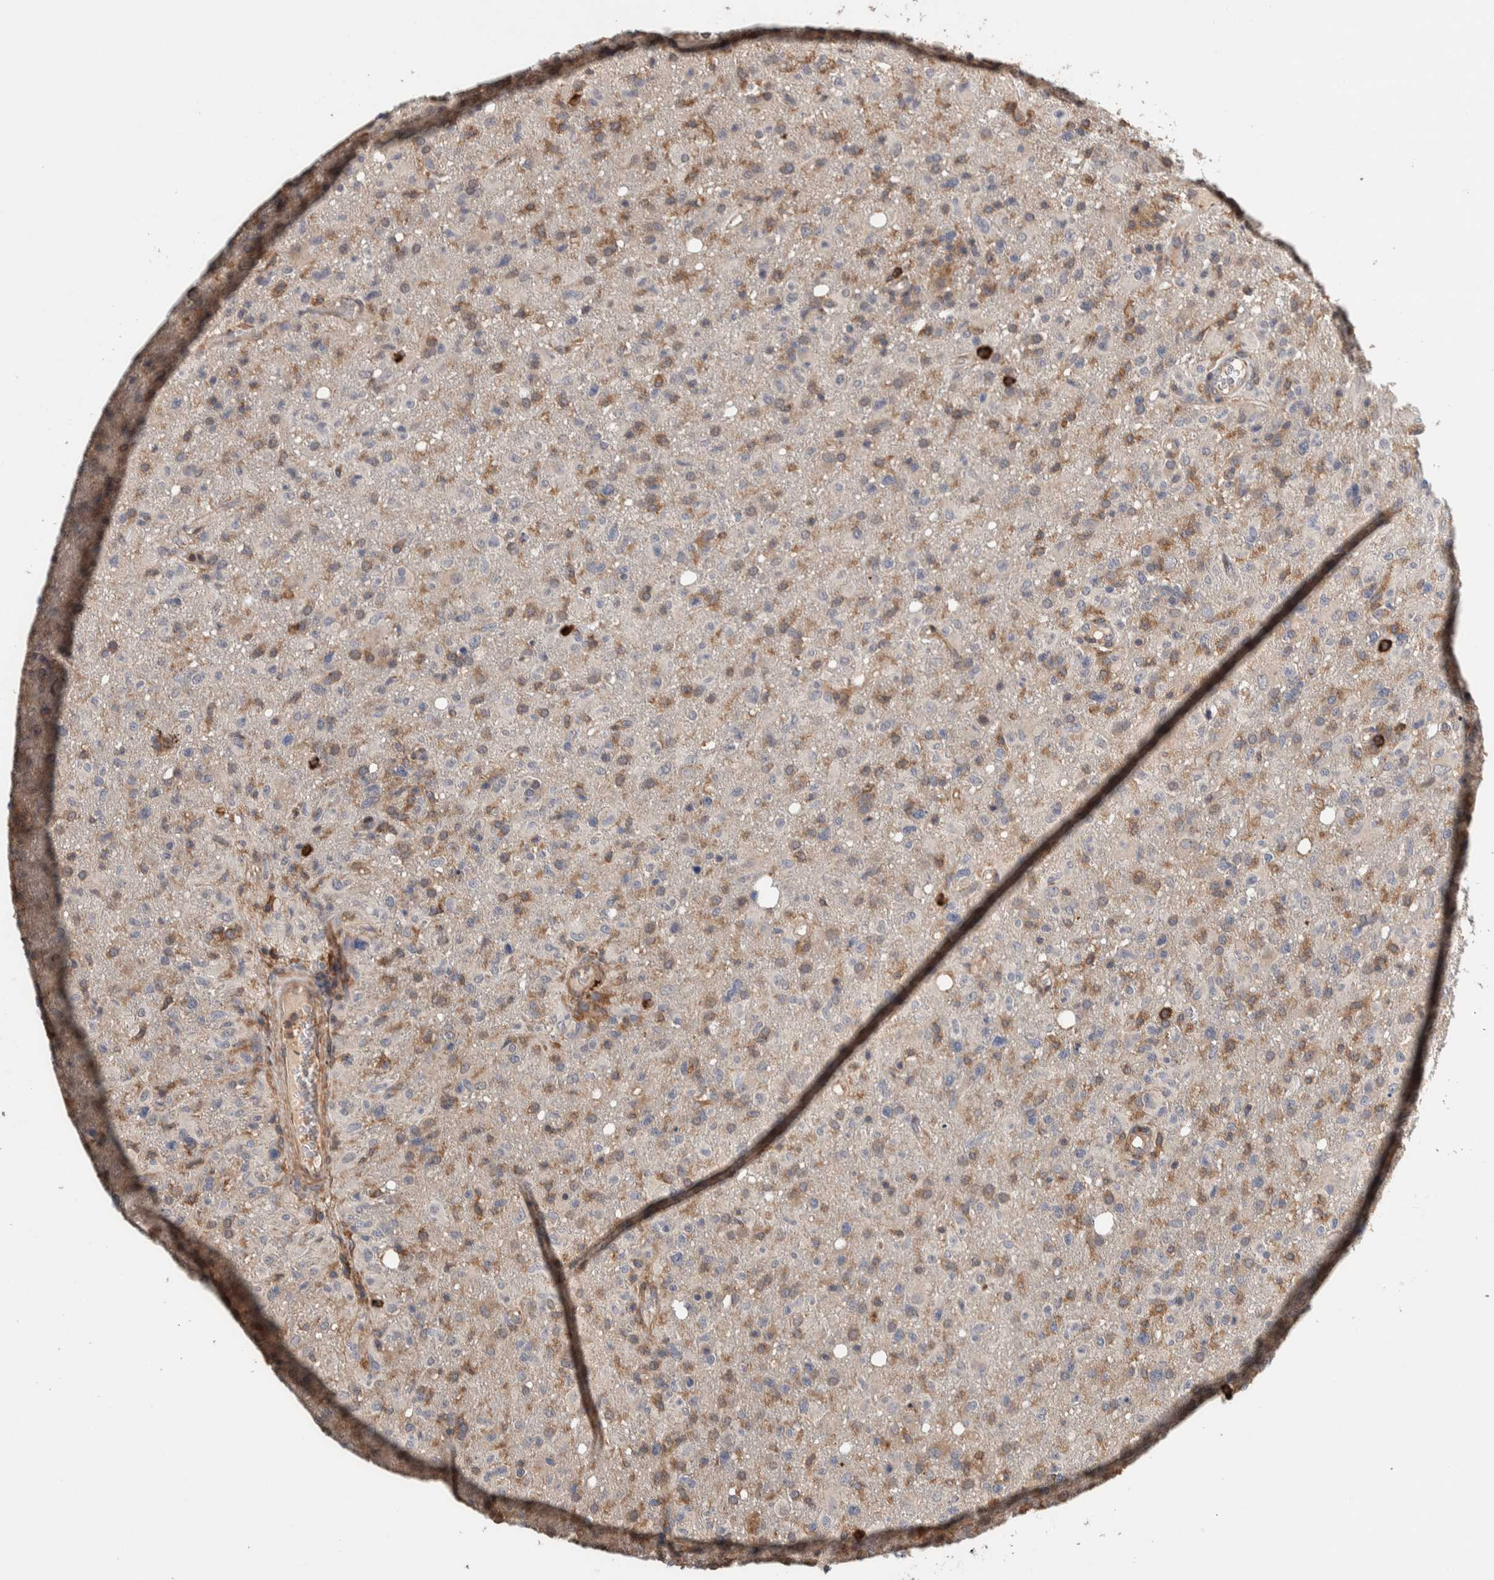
{"staining": {"intensity": "moderate", "quantity": "25%-75%", "location": "cytoplasmic/membranous"}, "tissue": "glioma", "cell_type": "Tumor cells", "image_type": "cancer", "snomed": [{"axis": "morphology", "description": "Glioma, malignant, High grade"}, {"axis": "topography", "description": "Brain"}], "caption": "Glioma tissue demonstrates moderate cytoplasmic/membranous staining in approximately 25%-75% of tumor cells", "gene": "PLA2G3", "patient": {"sex": "female", "age": 57}}